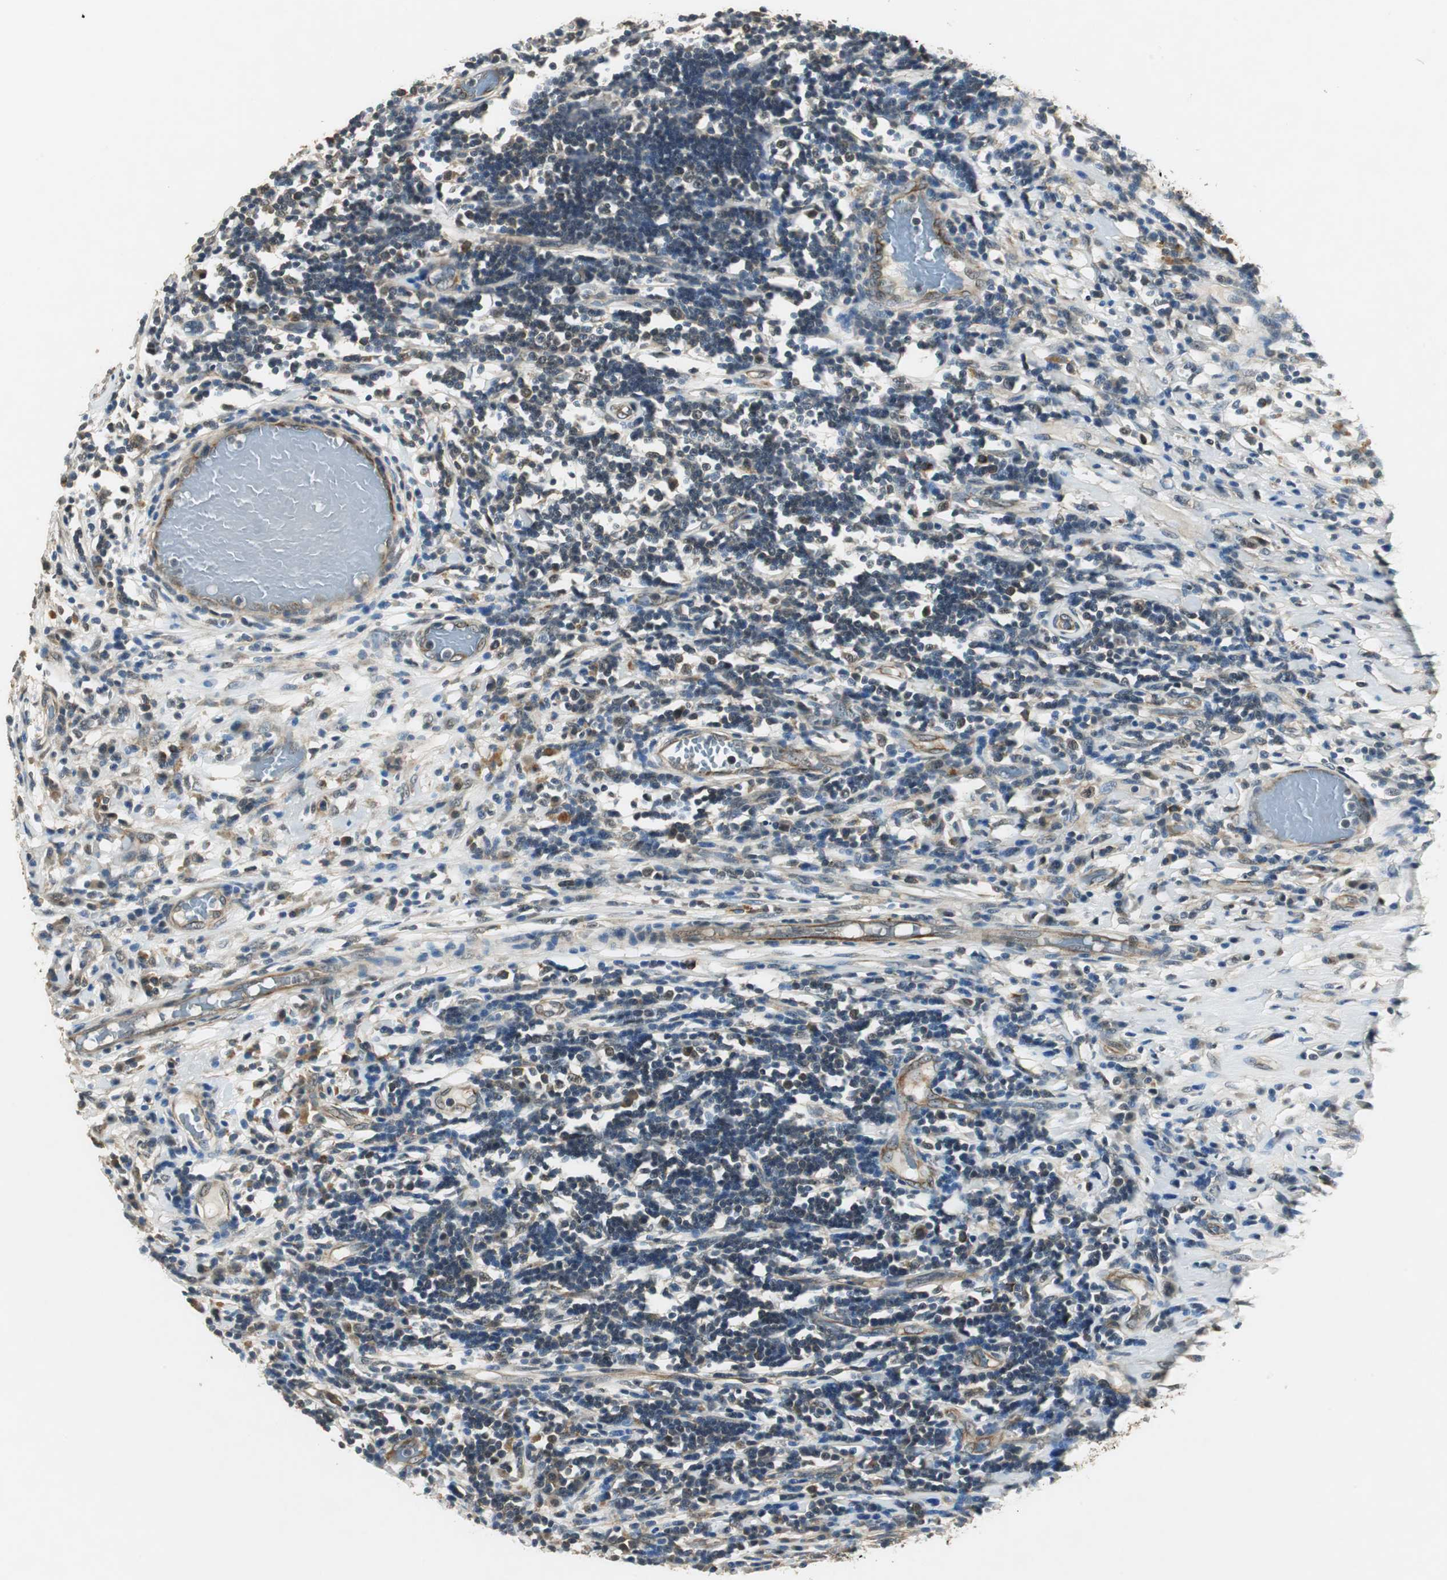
{"staining": {"intensity": "negative", "quantity": "none", "location": "none"}, "tissue": "melanoma", "cell_type": "Tumor cells", "image_type": "cancer", "snomed": [{"axis": "morphology", "description": "Malignant melanoma, Metastatic site"}, {"axis": "topography", "description": "Lymph node"}], "caption": "The histopathology image exhibits no significant staining in tumor cells of melanoma. (DAB (3,3'-diaminobenzidine) immunohistochemistry with hematoxylin counter stain).", "gene": "PSMB4", "patient": {"sex": "male", "age": 61}}